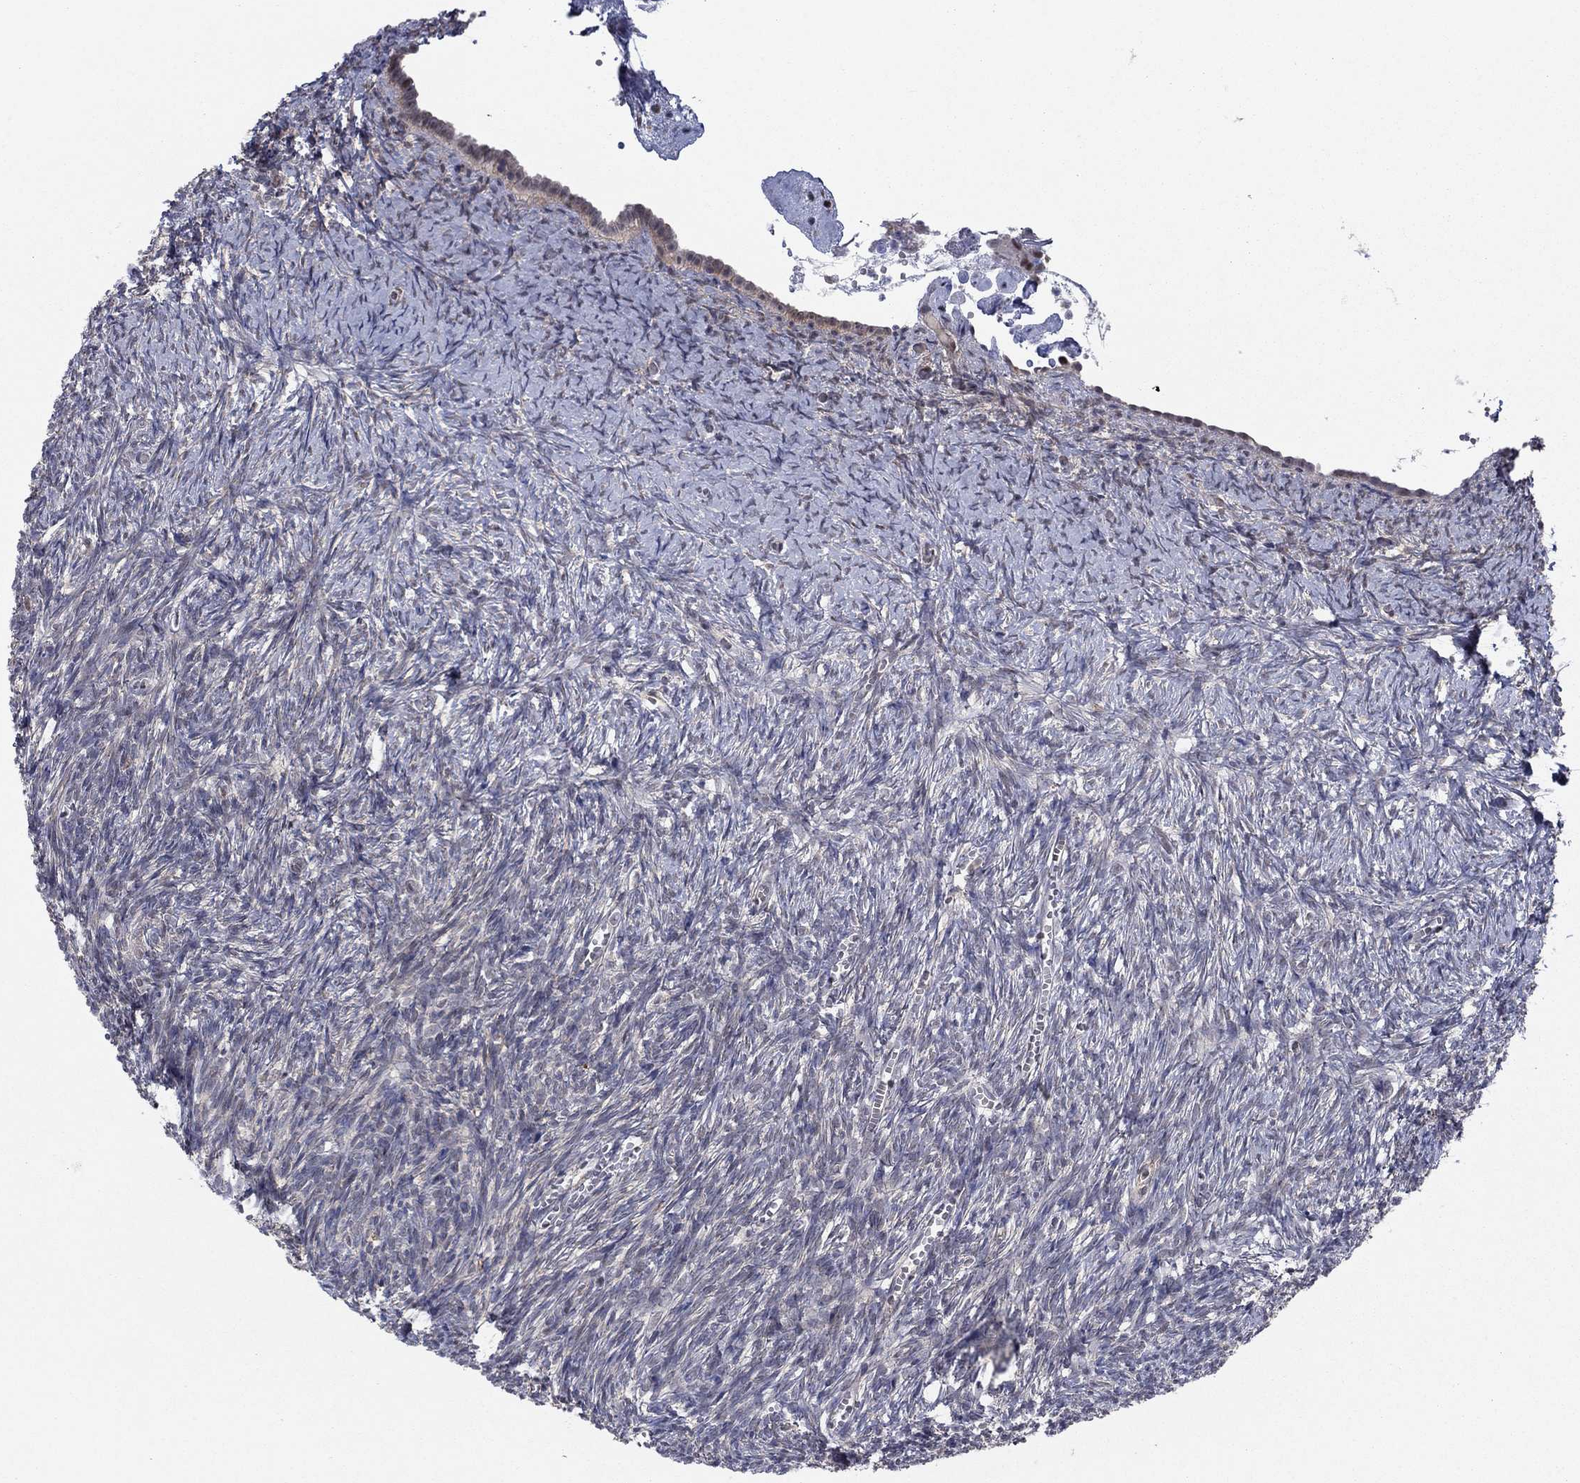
{"staining": {"intensity": "negative", "quantity": "none", "location": "none"}, "tissue": "ovary", "cell_type": "Follicle cells", "image_type": "normal", "snomed": [{"axis": "morphology", "description": "Normal tissue, NOS"}, {"axis": "topography", "description": "Ovary"}], "caption": "An immunohistochemistry (IHC) image of benign ovary is shown. There is no staining in follicle cells of ovary.", "gene": "PSMC1", "patient": {"sex": "female", "age": 43}}